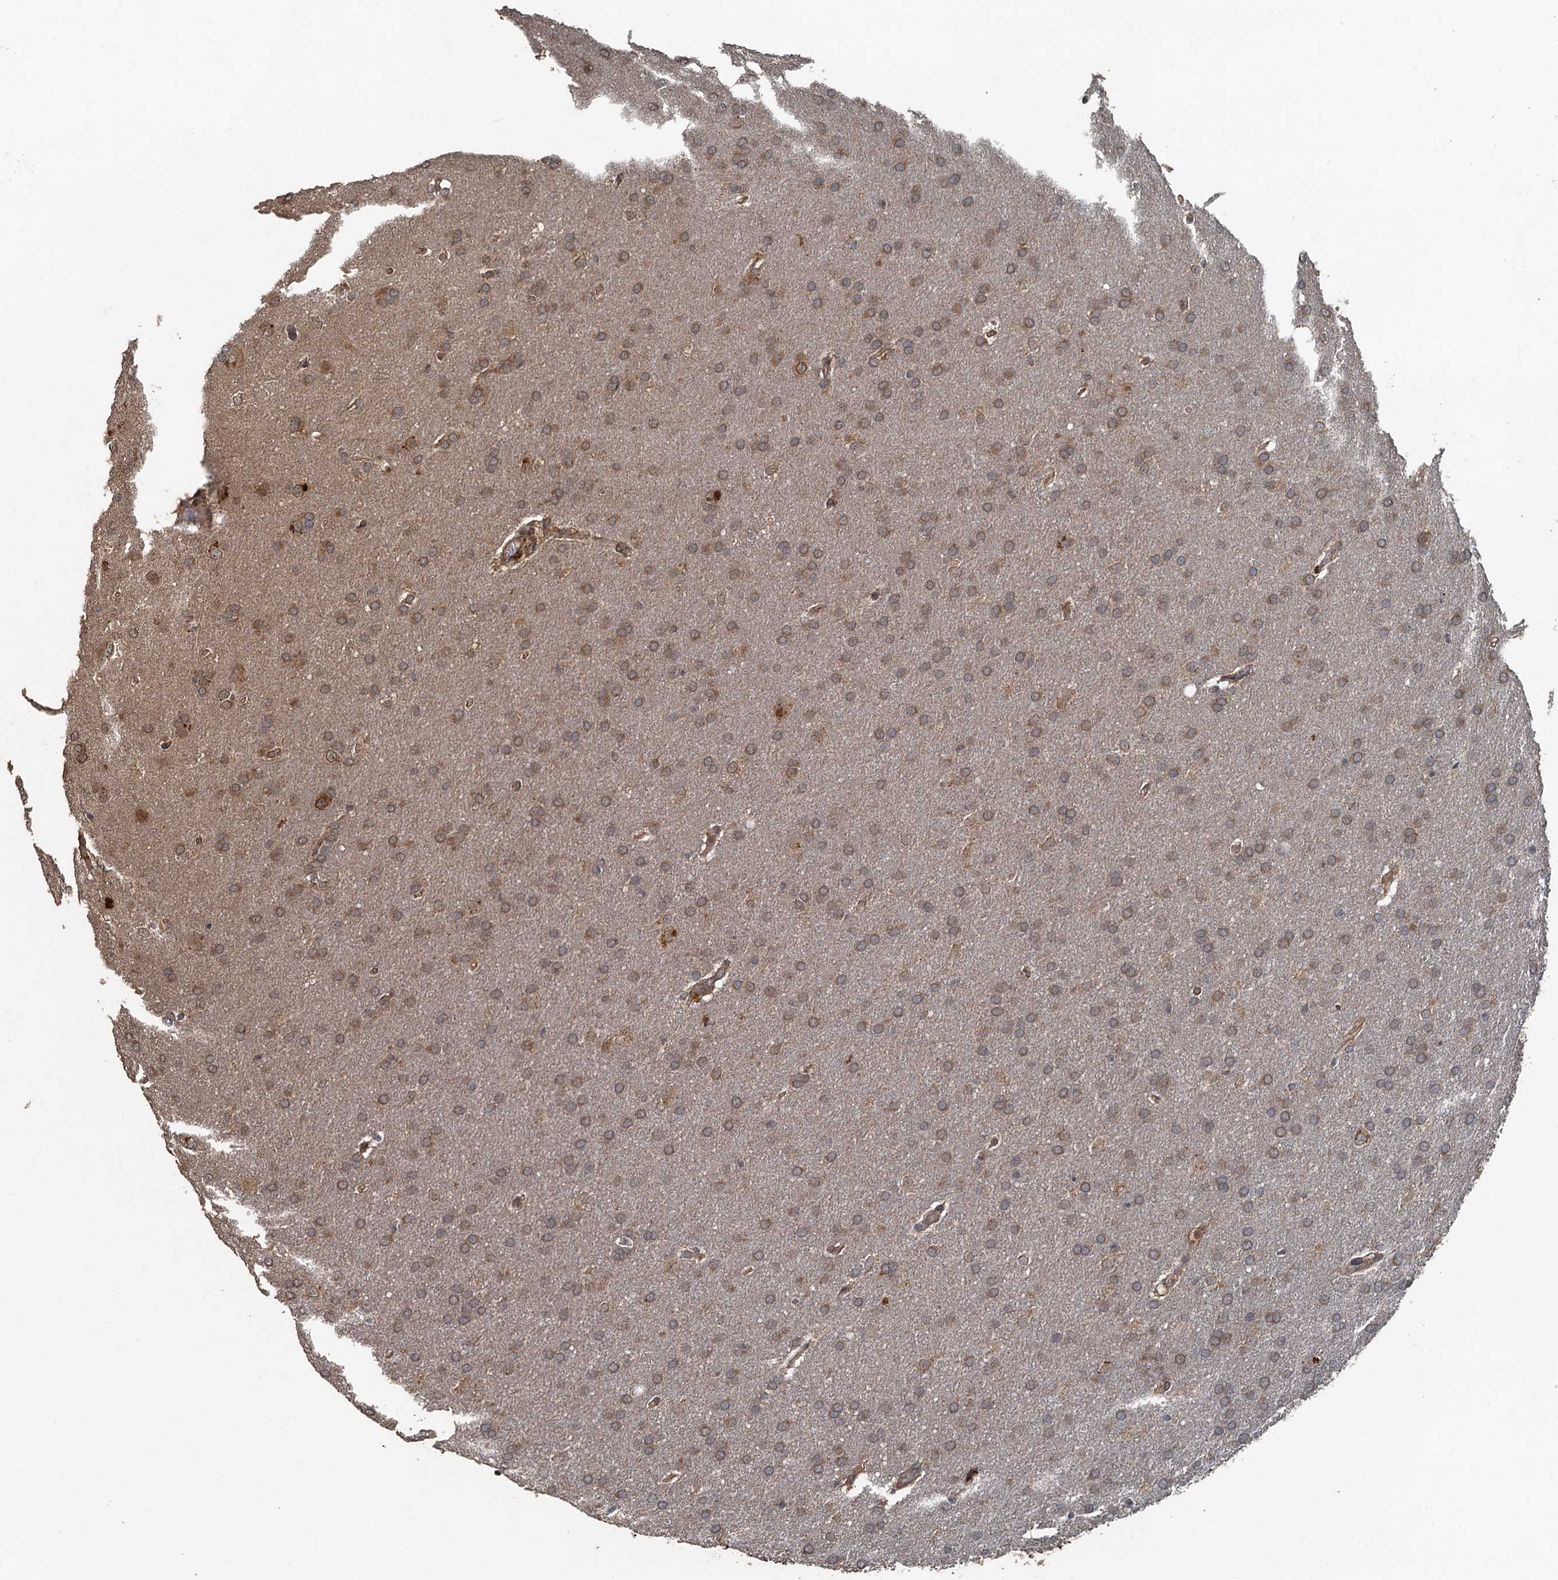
{"staining": {"intensity": "weak", "quantity": ">75%", "location": "cytoplasmic/membranous"}, "tissue": "glioma", "cell_type": "Tumor cells", "image_type": "cancer", "snomed": [{"axis": "morphology", "description": "Glioma, malignant, Low grade"}, {"axis": "topography", "description": "Brain"}], "caption": "Low-grade glioma (malignant) tissue shows weak cytoplasmic/membranous expression in about >75% of tumor cells, visualized by immunohistochemistry.", "gene": "AGRN", "patient": {"sex": "female", "age": 32}}